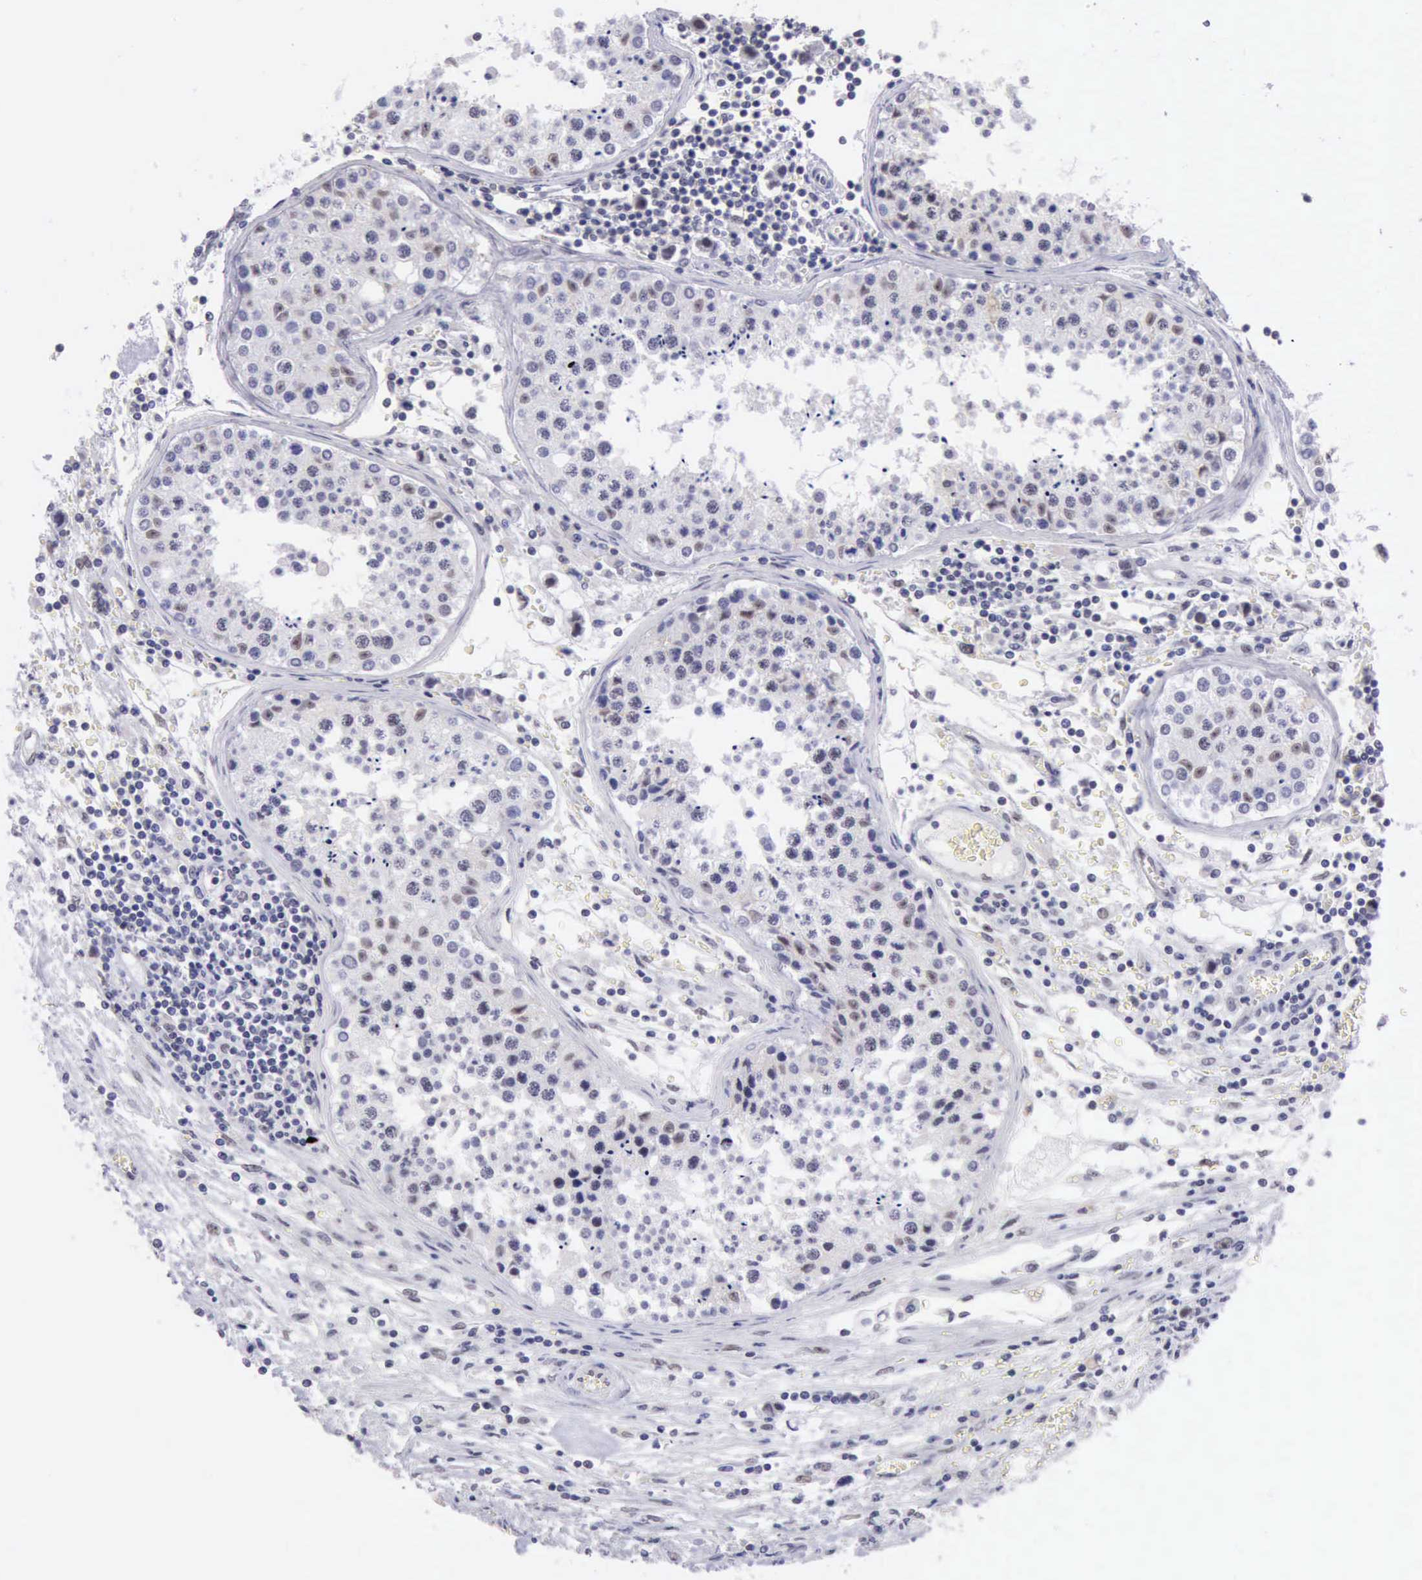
{"staining": {"intensity": "weak", "quantity": "<25%", "location": "nuclear"}, "tissue": "testis cancer", "cell_type": "Tumor cells", "image_type": "cancer", "snomed": [{"axis": "morphology", "description": "Carcinoma, Embryonal, NOS"}, {"axis": "topography", "description": "Testis"}], "caption": "Tumor cells are negative for brown protein staining in testis embryonal carcinoma.", "gene": "ERCC4", "patient": {"sex": "male", "age": 31}}